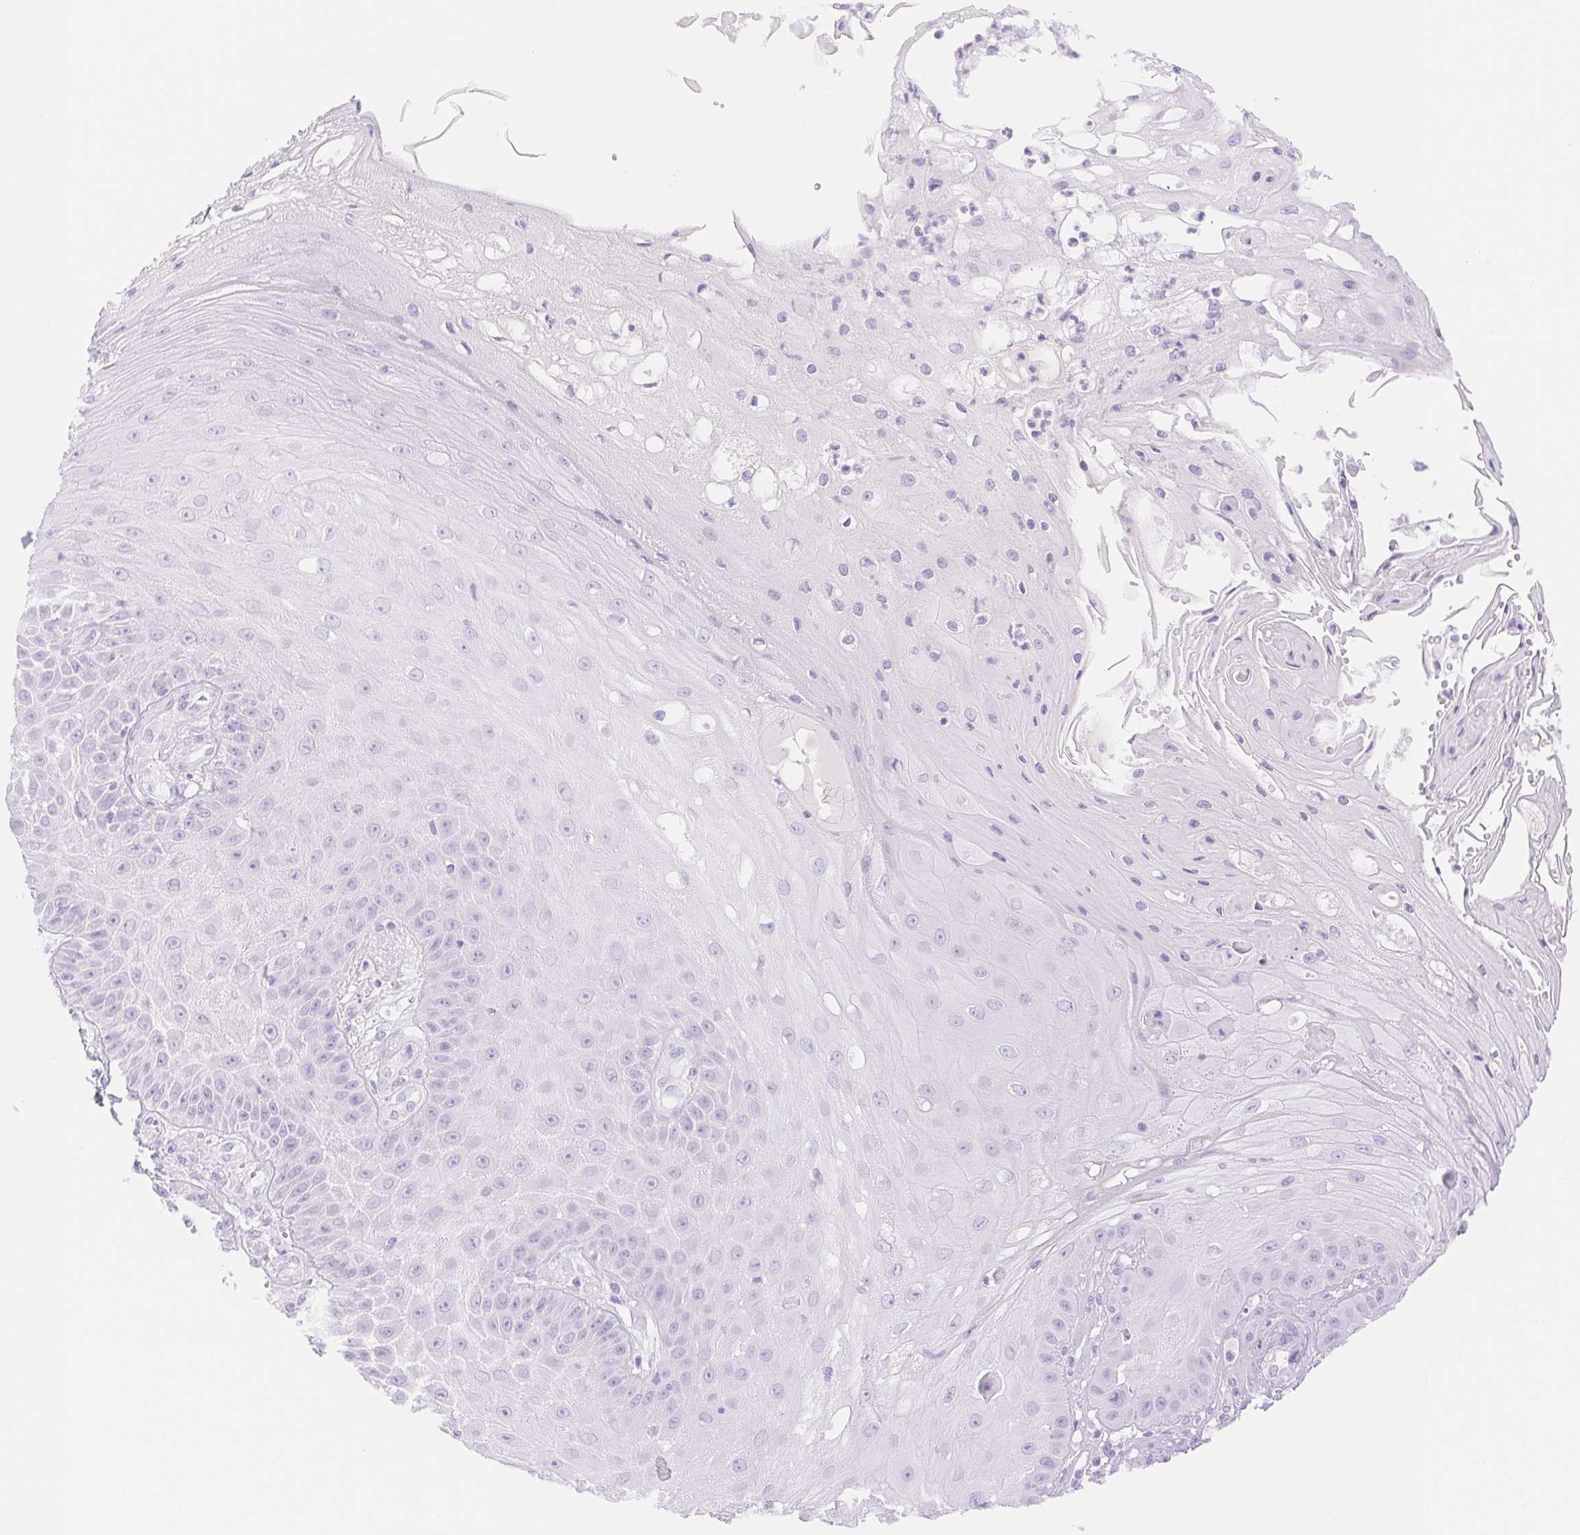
{"staining": {"intensity": "negative", "quantity": "none", "location": "none"}, "tissue": "skin cancer", "cell_type": "Tumor cells", "image_type": "cancer", "snomed": [{"axis": "morphology", "description": "Squamous cell carcinoma, NOS"}, {"axis": "topography", "description": "Skin"}], "caption": "Immunohistochemistry (IHC) image of neoplastic tissue: human skin squamous cell carcinoma stained with DAB displays no significant protein positivity in tumor cells.", "gene": "SPACA4", "patient": {"sex": "male", "age": 70}}